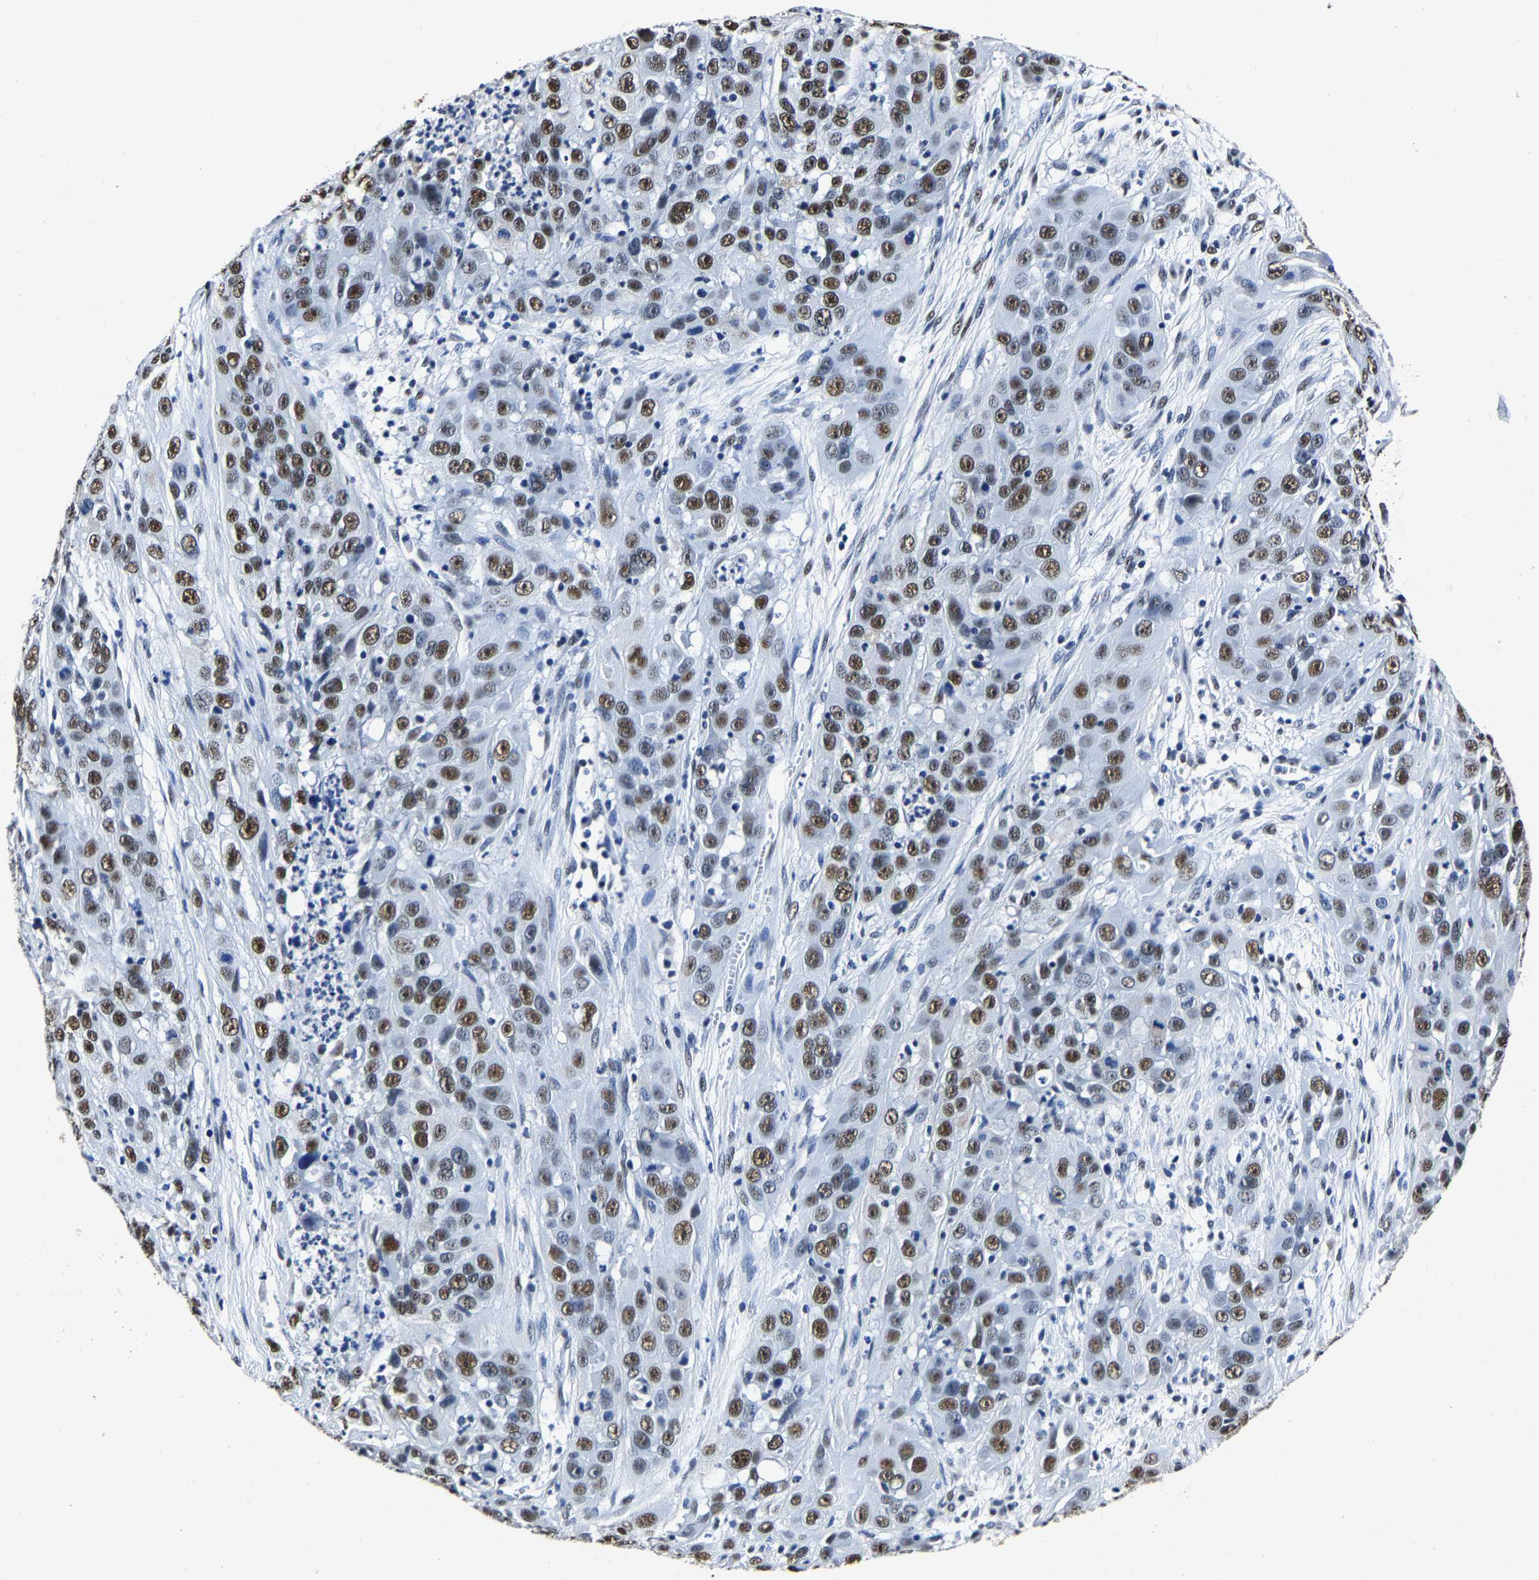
{"staining": {"intensity": "strong", "quantity": ">75%", "location": "nuclear"}, "tissue": "cervical cancer", "cell_type": "Tumor cells", "image_type": "cancer", "snomed": [{"axis": "morphology", "description": "Squamous cell carcinoma, NOS"}, {"axis": "topography", "description": "Cervix"}], "caption": "The immunohistochemical stain shows strong nuclear expression in tumor cells of cervical squamous cell carcinoma tissue.", "gene": "RBM45", "patient": {"sex": "female", "age": 32}}